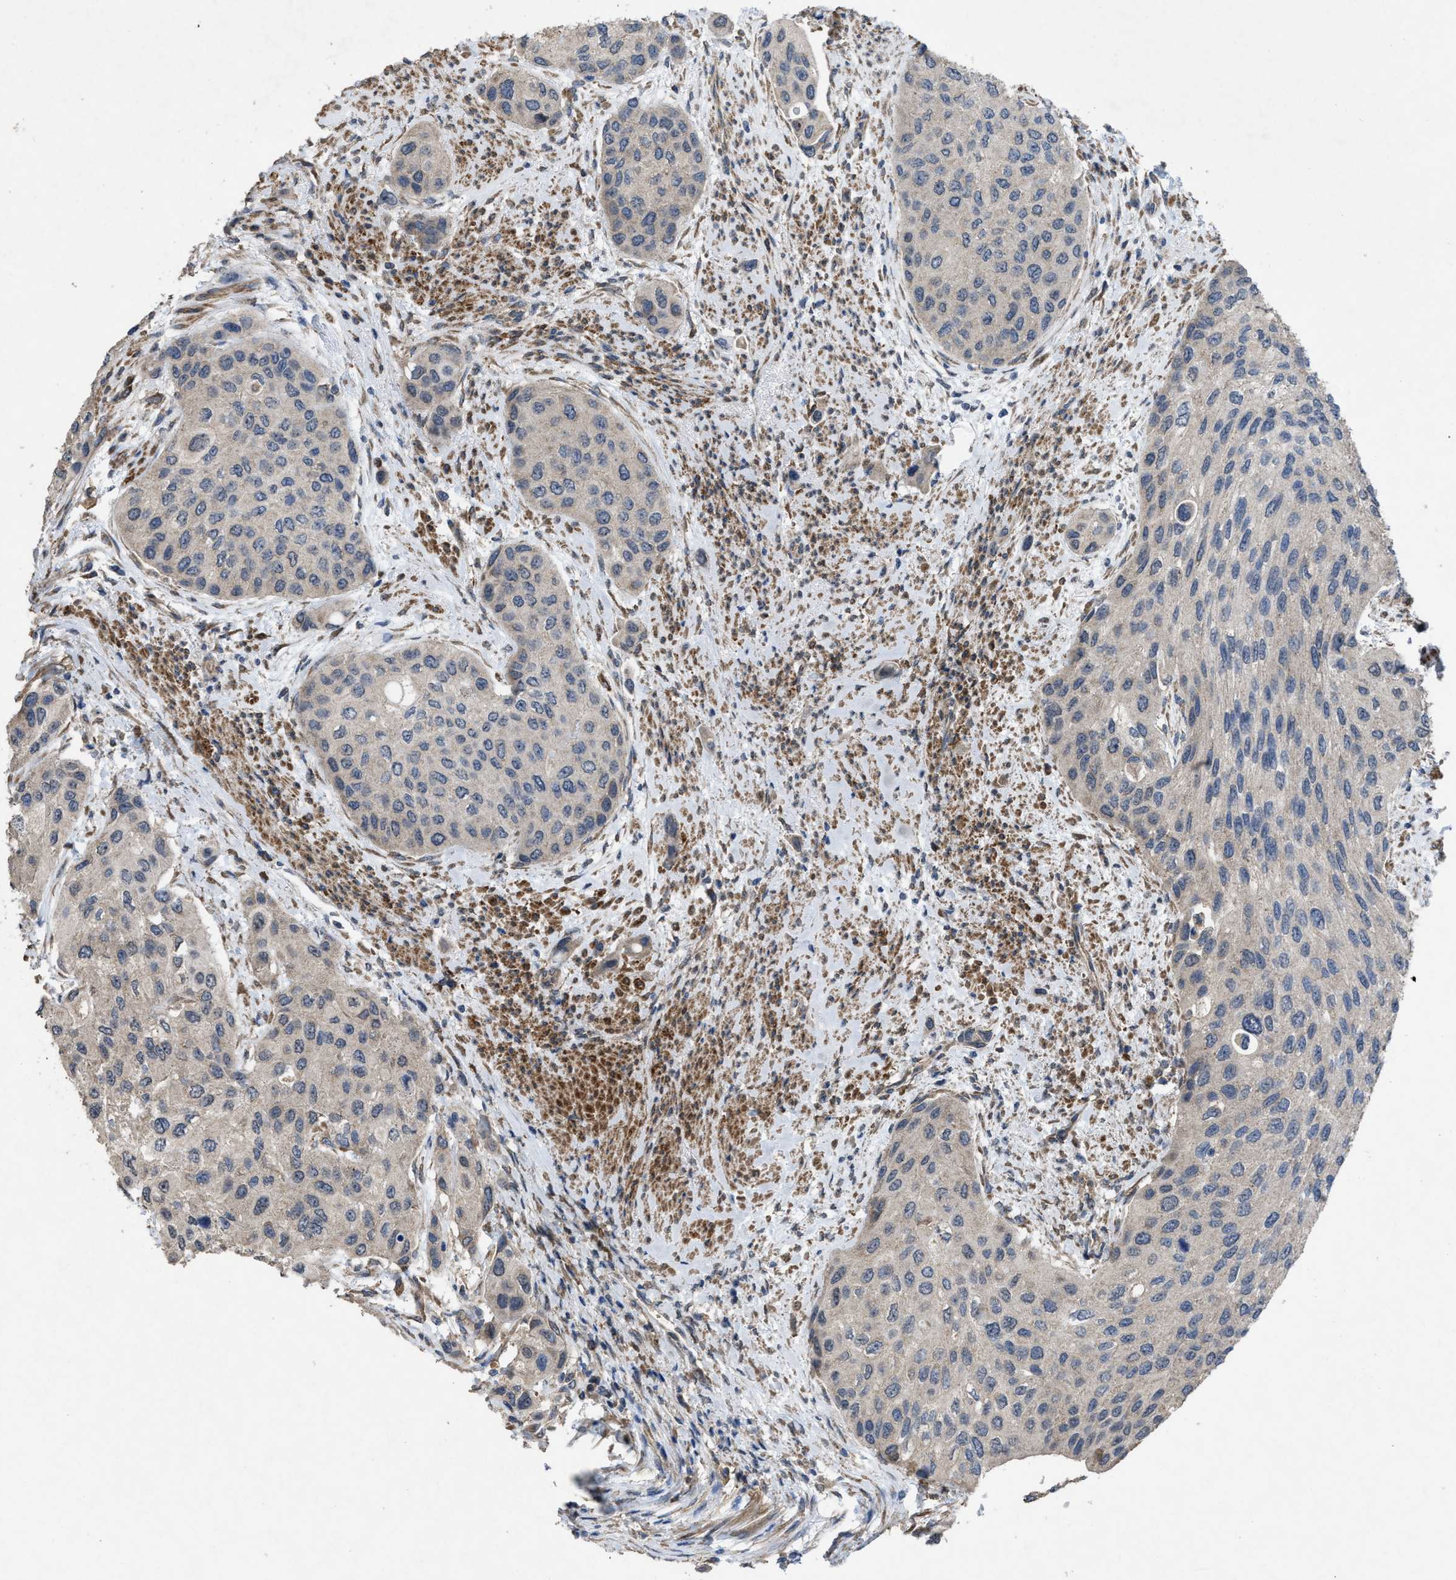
{"staining": {"intensity": "negative", "quantity": "none", "location": "none"}, "tissue": "urothelial cancer", "cell_type": "Tumor cells", "image_type": "cancer", "snomed": [{"axis": "morphology", "description": "Urothelial carcinoma, High grade"}, {"axis": "topography", "description": "Urinary bladder"}], "caption": "Protein analysis of urothelial cancer exhibits no significant positivity in tumor cells.", "gene": "ARL6", "patient": {"sex": "female", "age": 56}}